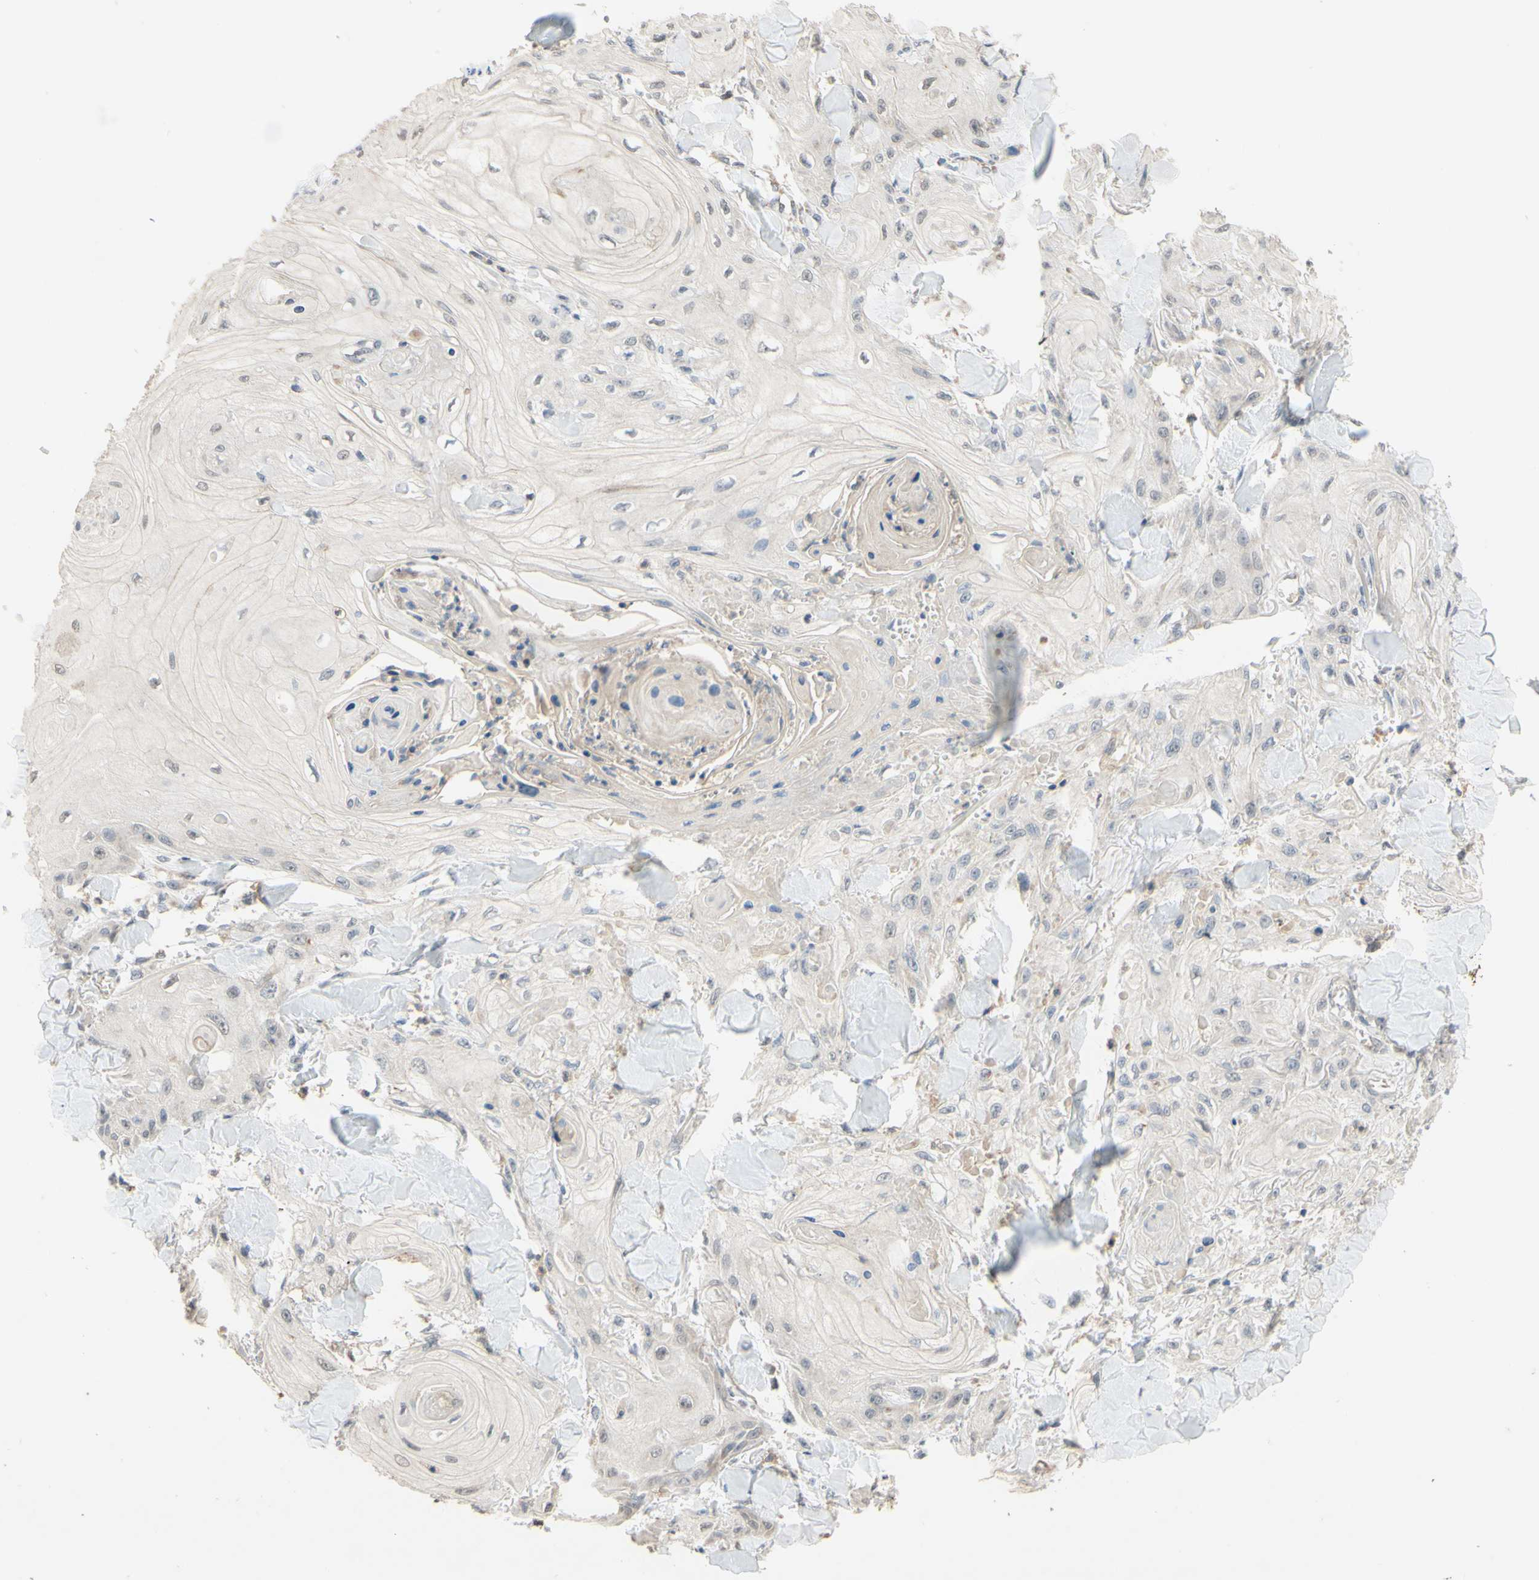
{"staining": {"intensity": "weak", "quantity": ">75%", "location": "cytoplasmic/membranous"}, "tissue": "skin cancer", "cell_type": "Tumor cells", "image_type": "cancer", "snomed": [{"axis": "morphology", "description": "Squamous cell carcinoma, NOS"}, {"axis": "topography", "description": "Skin"}], "caption": "This is a micrograph of immunohistochemistry staining of squamous cell carcinoma (skin), which shows weak expression in the cytoplasmic/membranous of tumor cells.", "gene": "GATA1", "patient": {"sex": "male", "age": 74}}